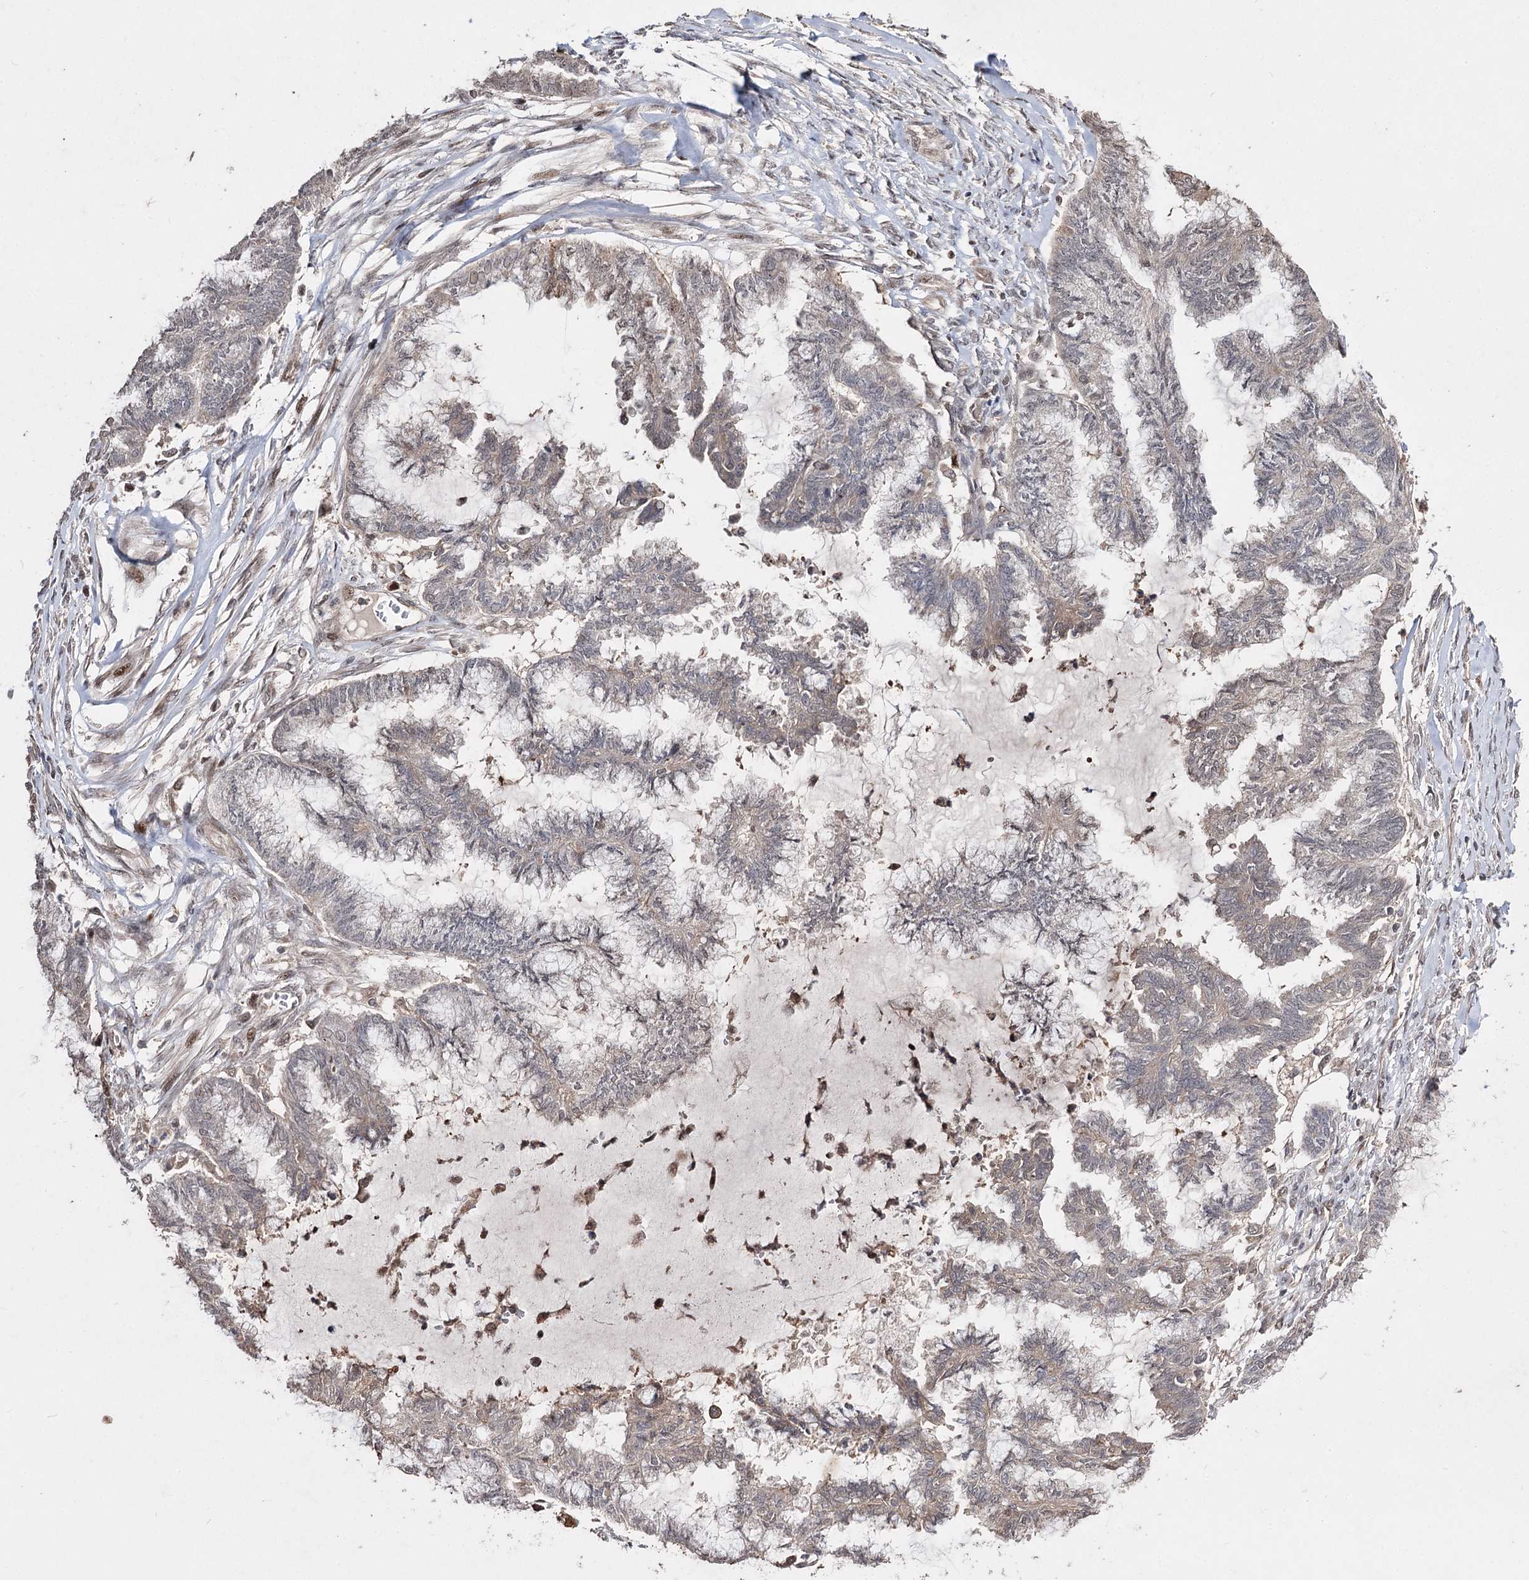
{"staining": {"intensity": "negative", "quantity": "none", "location": "none"}, "tissue": "endometrial cancer", "cell_type": "Tumor cells", "image_type": "cancer", "snomed": [{"axis": "morphology", "description": "Adenocarcinoma, NOS"}, {"axis": "topography", "description": "Endometrium"}], "caption": "High magnification brightfield microscopy of endometrial adenocarcinoma stained with DAB (brown) and counterstained with hematoxylin (blue): tumor cells show no significant staining. (IHC, brightfield microscopy, high magnification).", "gene": "CPNE8", "patient": {"sex": "female", "age": 86}}